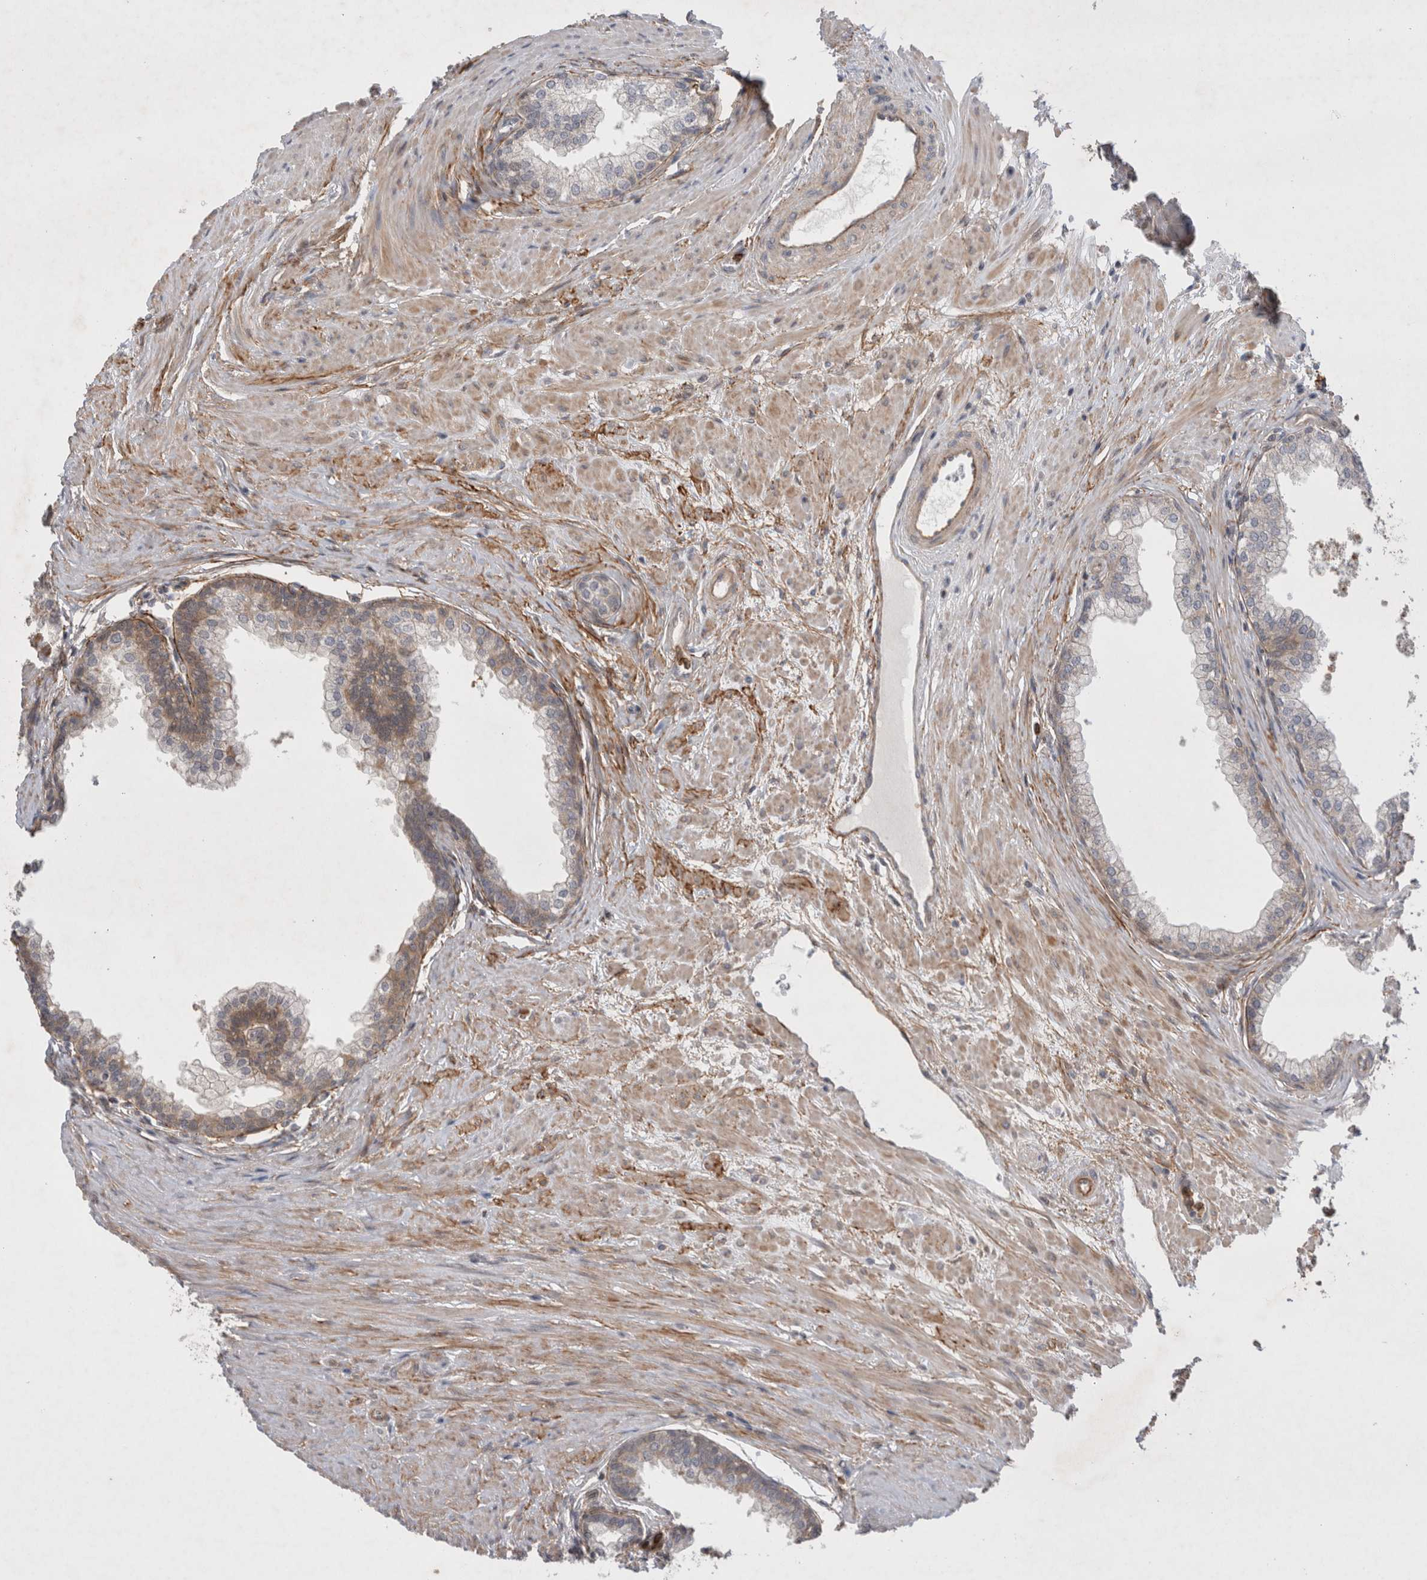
{"staining": {"intensity": "weak", "quantity": "25%-75%", "location": "cytoplasmic/membranous"}, "tissue": "prostate", "cell_type": "Glandular cells", "image_type": "normal", "snomed": [{"axis": "morphology", "description": "Normal tissue, NOS"}, {"axis": "morphology", "description": "Urothelial carcinoma, Low grade"}, {"axis": "topography", "description": "Urinary bladder"}, {"axis": "topography", "description": "Prostate"}], "caption": "Immunohistochemistry (DAB) staining of normal human prostate reveals weak cytoplasmic/membranous protein expression in about 25%-75% of glandular cells. Using DAB (brown) and hematoxylin (blue) stains, captured at high magnification using brightfield microscopy.", "gene": "GSDMB", "patient": {"sex": "male", "age": 60}}